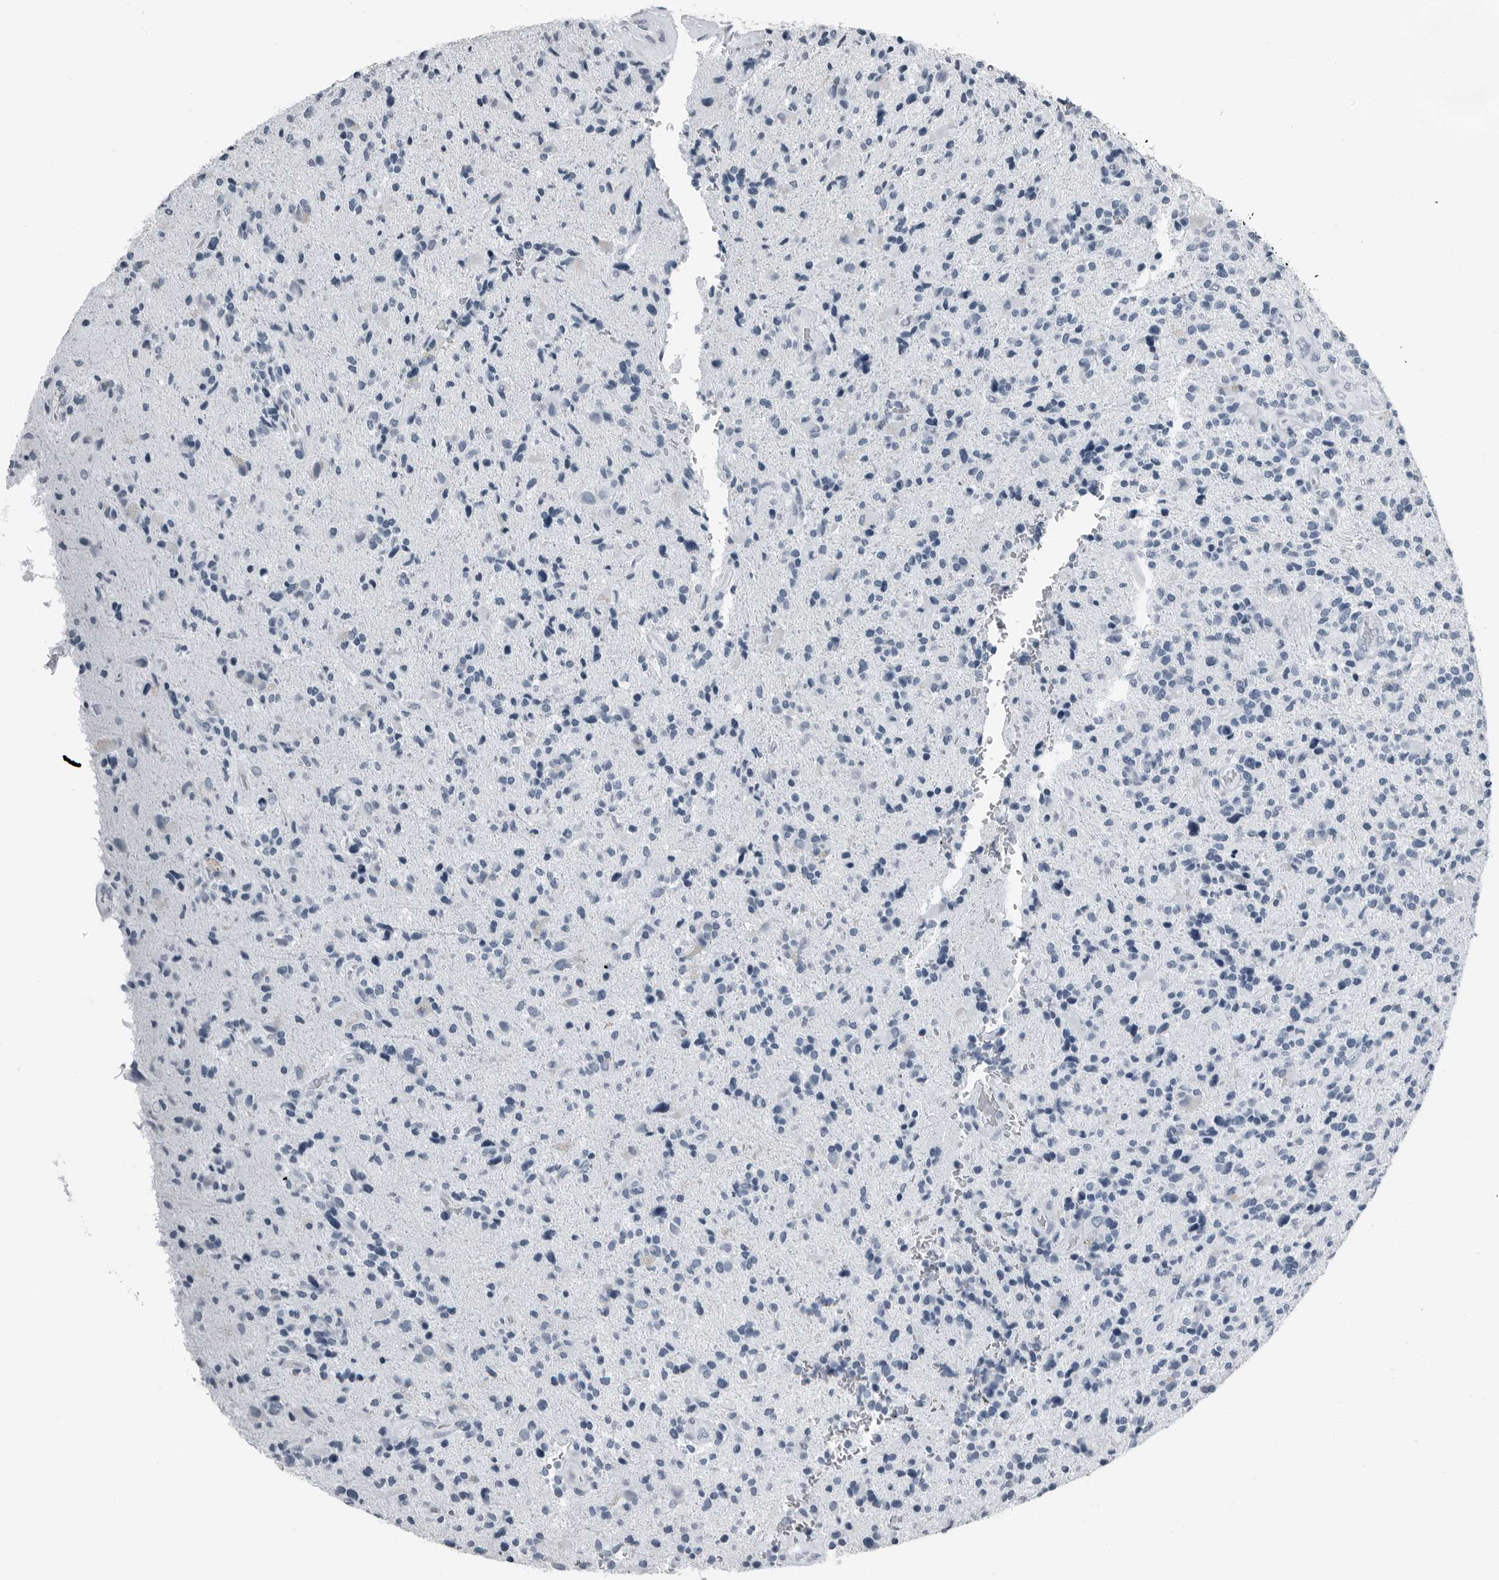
{"staining": {"intensity": "negative", "quantity": "none", "location": "none"}, "tissue": "glioma", "cell_type": "Tumor cells", "image_type": "cancer", "snomed": [{"axis": "morphology", "description": "Glioma, malignant, High grade"}, {"axis": "topography", "description": "Brain"}], "caption": "Malignant glioma (high-grade) stained for a protein using IHC displays no expression tumor cells.", "gene": "PRSS1", "patient": {"sex": "male", "age": 72}}